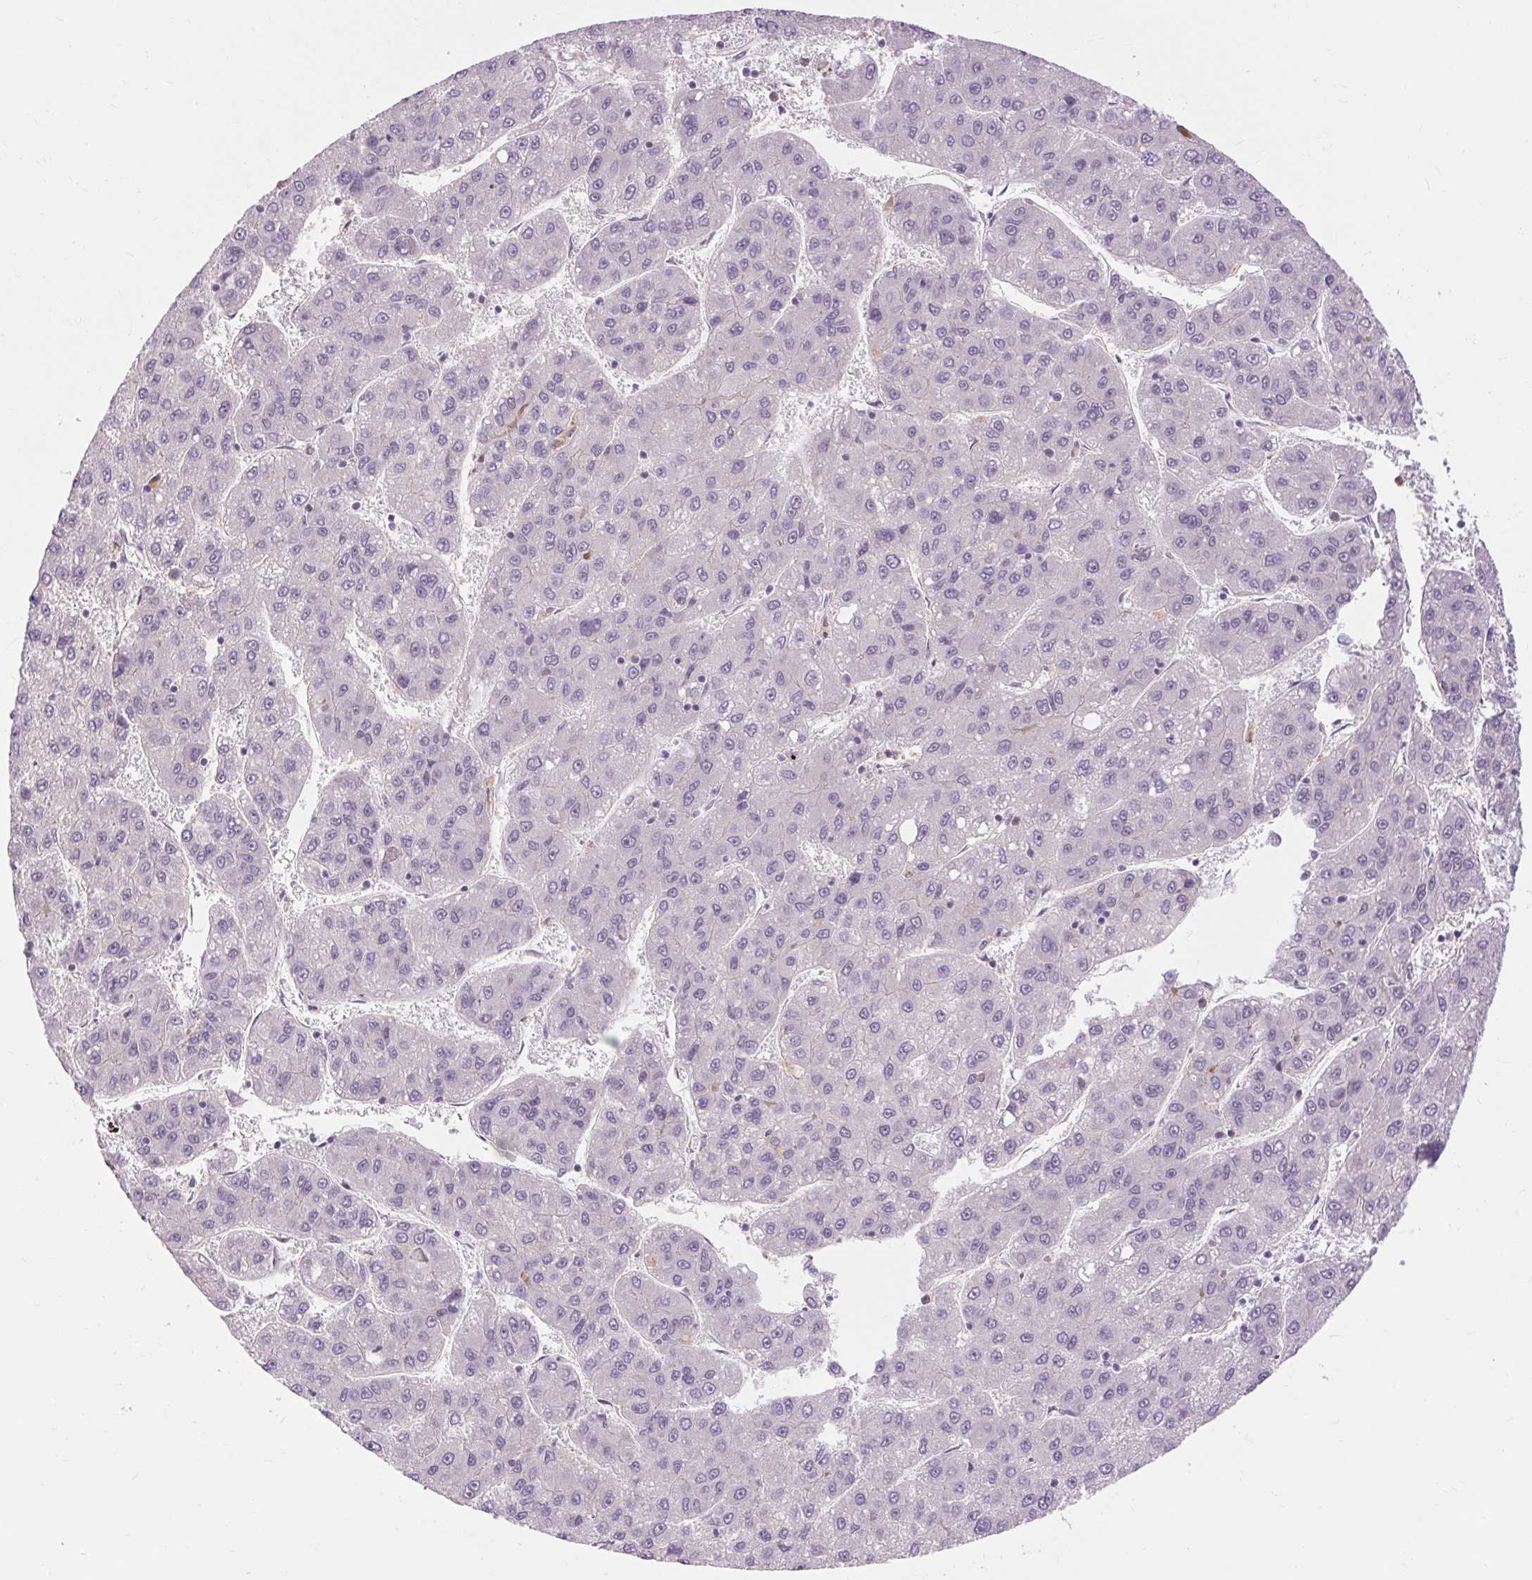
{"staining": {"intensity": "negative", "quantity": "none", "location": "none"}, "tissue": "liver cancer", "cell_type": "Tumor cells", "image_type": "cancer", "snomed": [{"axis": "morphology", "description": "Carcinoma, Hepatocellular, NOS"}, {"axis": "topography", "description": "Liver"}], "caption": "Immunohistochemistry (IHC) of human liver cancer displays no staining in tumor cells.", "gene": "TM6SF1", "patient": {"sex": "female", "age": 82}}